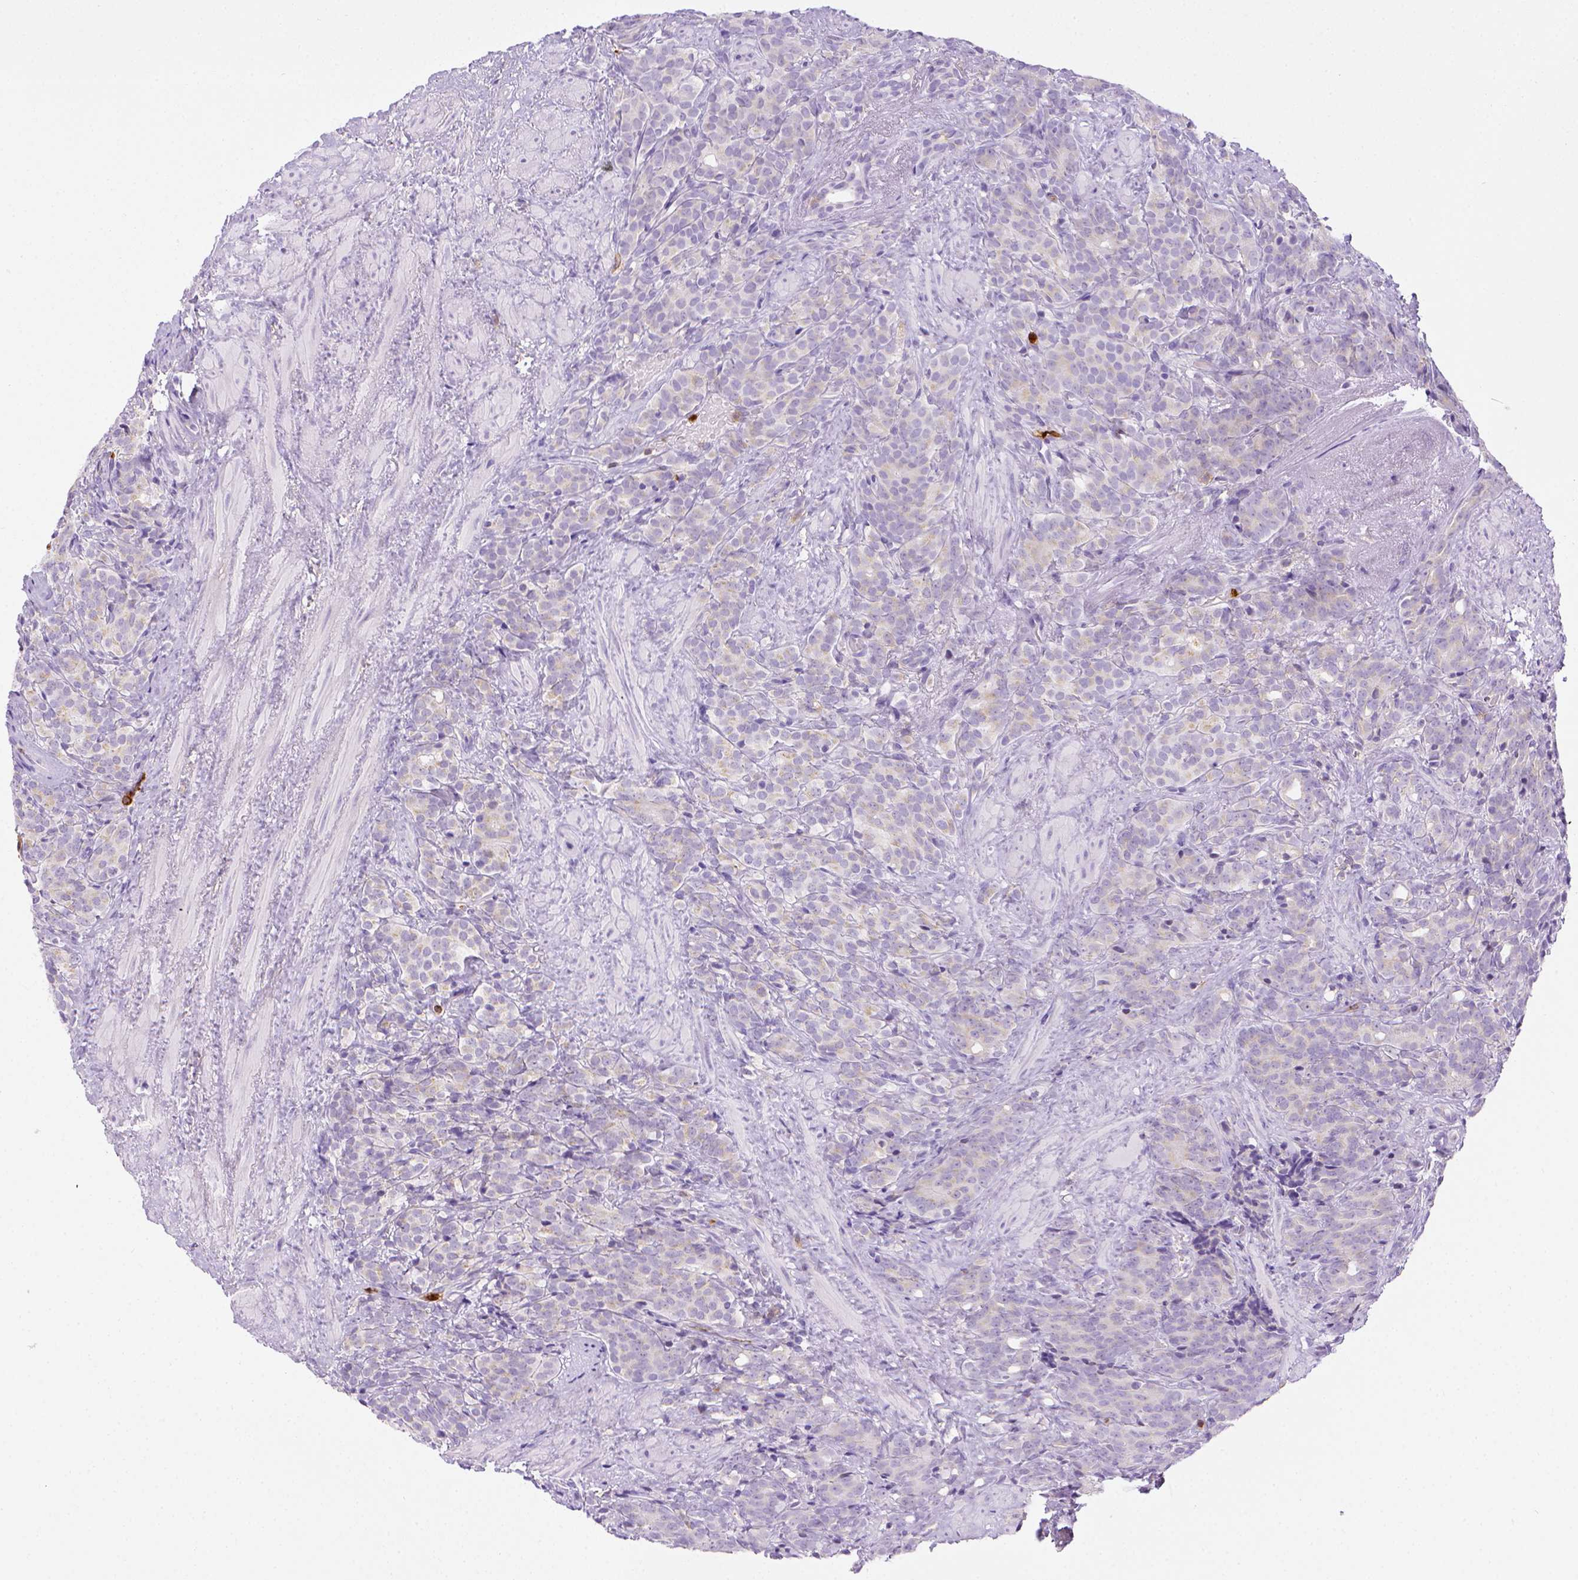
{"staining": {"intensity": "negative", "quantity": "none", "location": "none"}, "tissue": "prostate cancer", "cell_type": "Tumor cells", "image_type": "cancer", "snomed": [{"axis": "morphology", "description": "Adenocarcinoma, High grade"}, {"axis": "topography", "description": "Prostate"}], "caption": "This is a image of immunohistochemistry staining of adenocarcinoma (high-grade) (prostate), which shows no expression in tumor cells.", "gene": "ITGAM", "patient": {"sex": "male", "age": 84}}